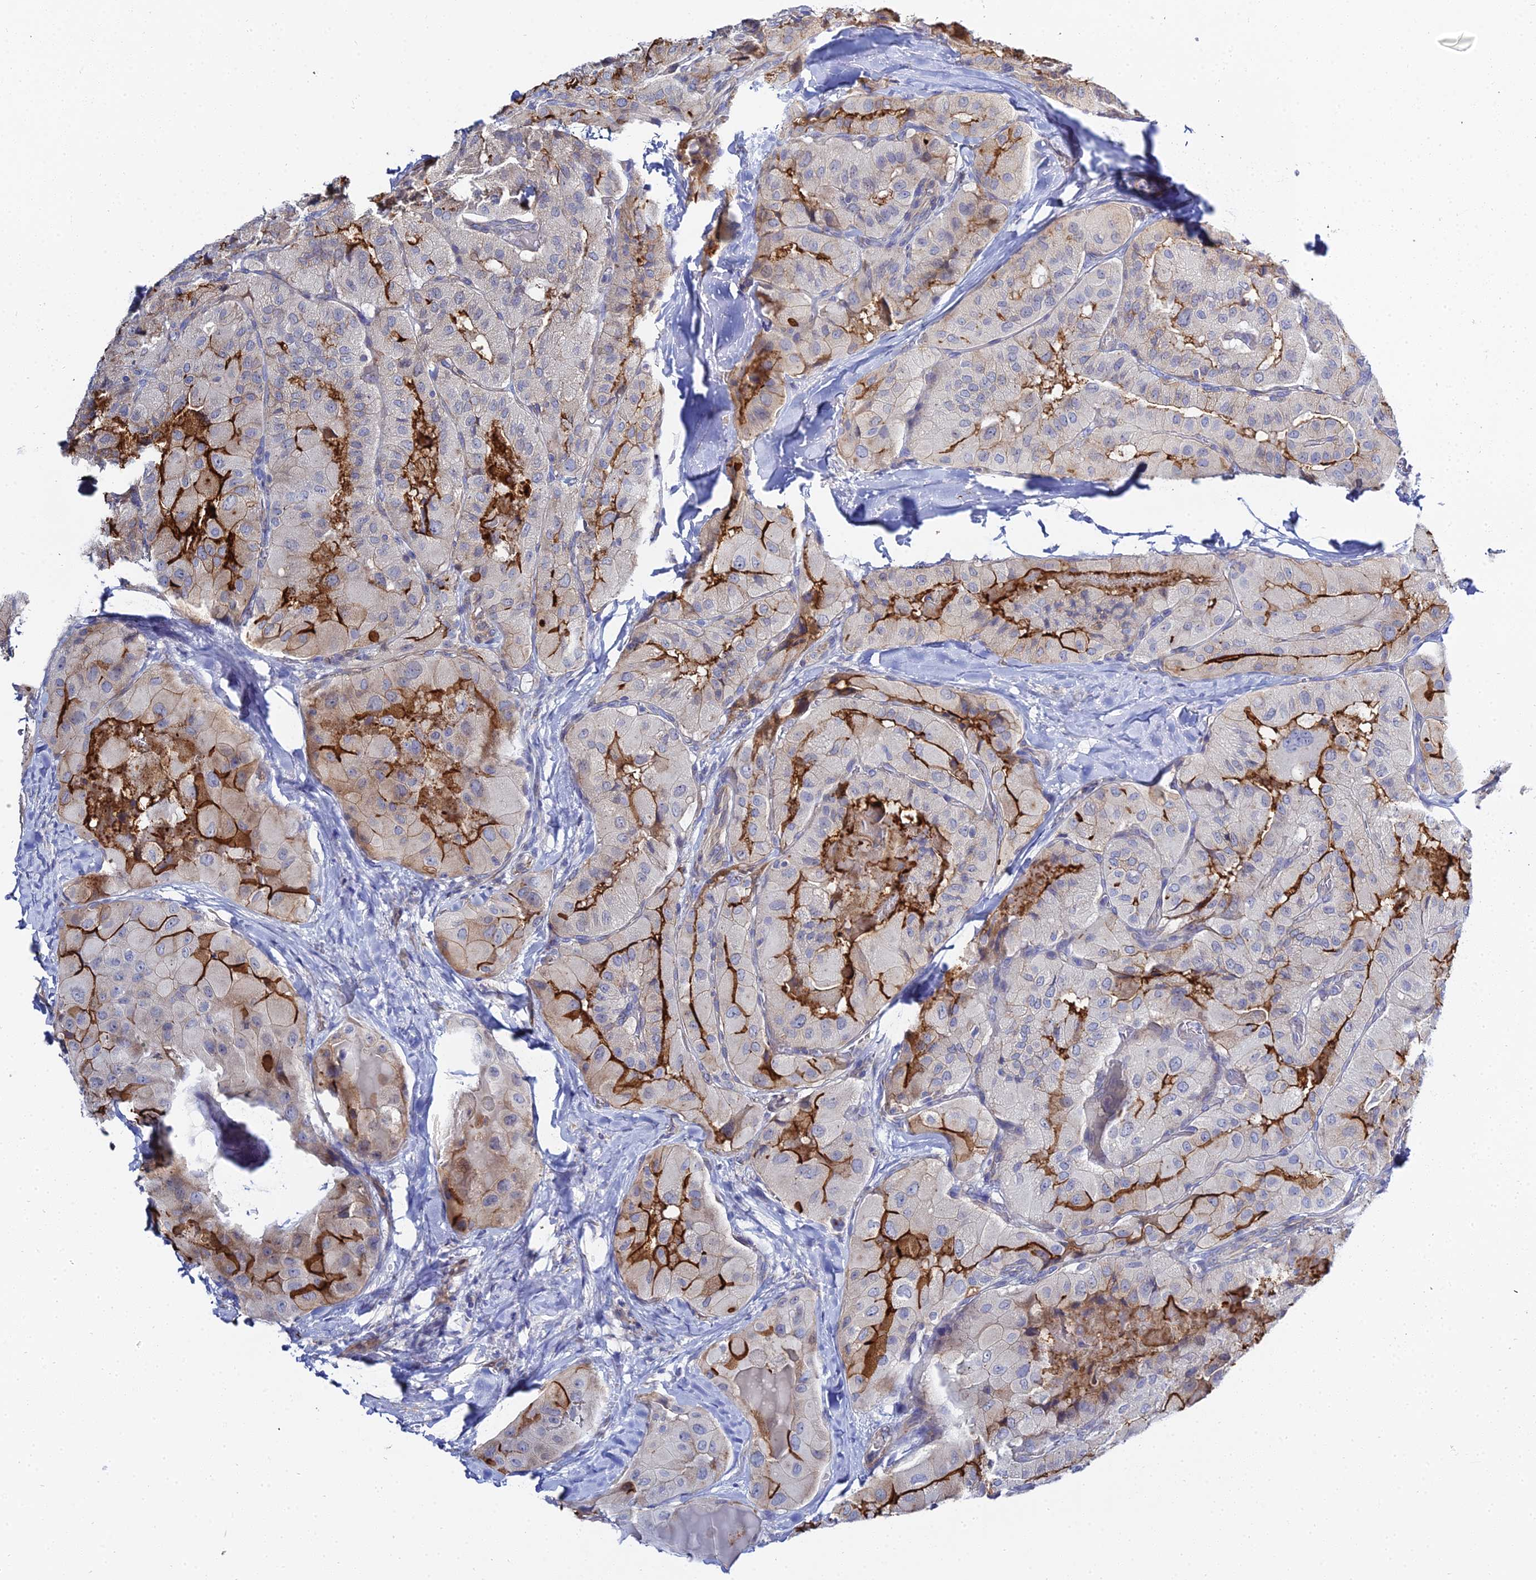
{"staining": {"intensity": "strong", "quantity": "<25%", "location": "cytoplasmic/membranous"}, "tissue": "thyroid cancer", "cell_type": "Tumor cells", "image_type": "cancer", "snomed": [{"axis": "morphology", "description": "Normal tissue, NOS"}, {"axis": "morphology", "description": "Papillary adenocarcinoma, NOS"}, {"axis": "topography", "description": "Thyroid gland"}], "caption": "Immunohistochemistry (IHC) micrograph of neoplastic tissue: thyroid cancer (papillary adenocarcinoma) stained using IHC demonstrates medium levels of strong protein expression localized specifically in the cytoplasmic/membranous of tumor cells, appearing as a cytoplasmic/membranous brown color.", "gene": "APOBEC3H", "patient": {"sex": "female", "age": 59}}